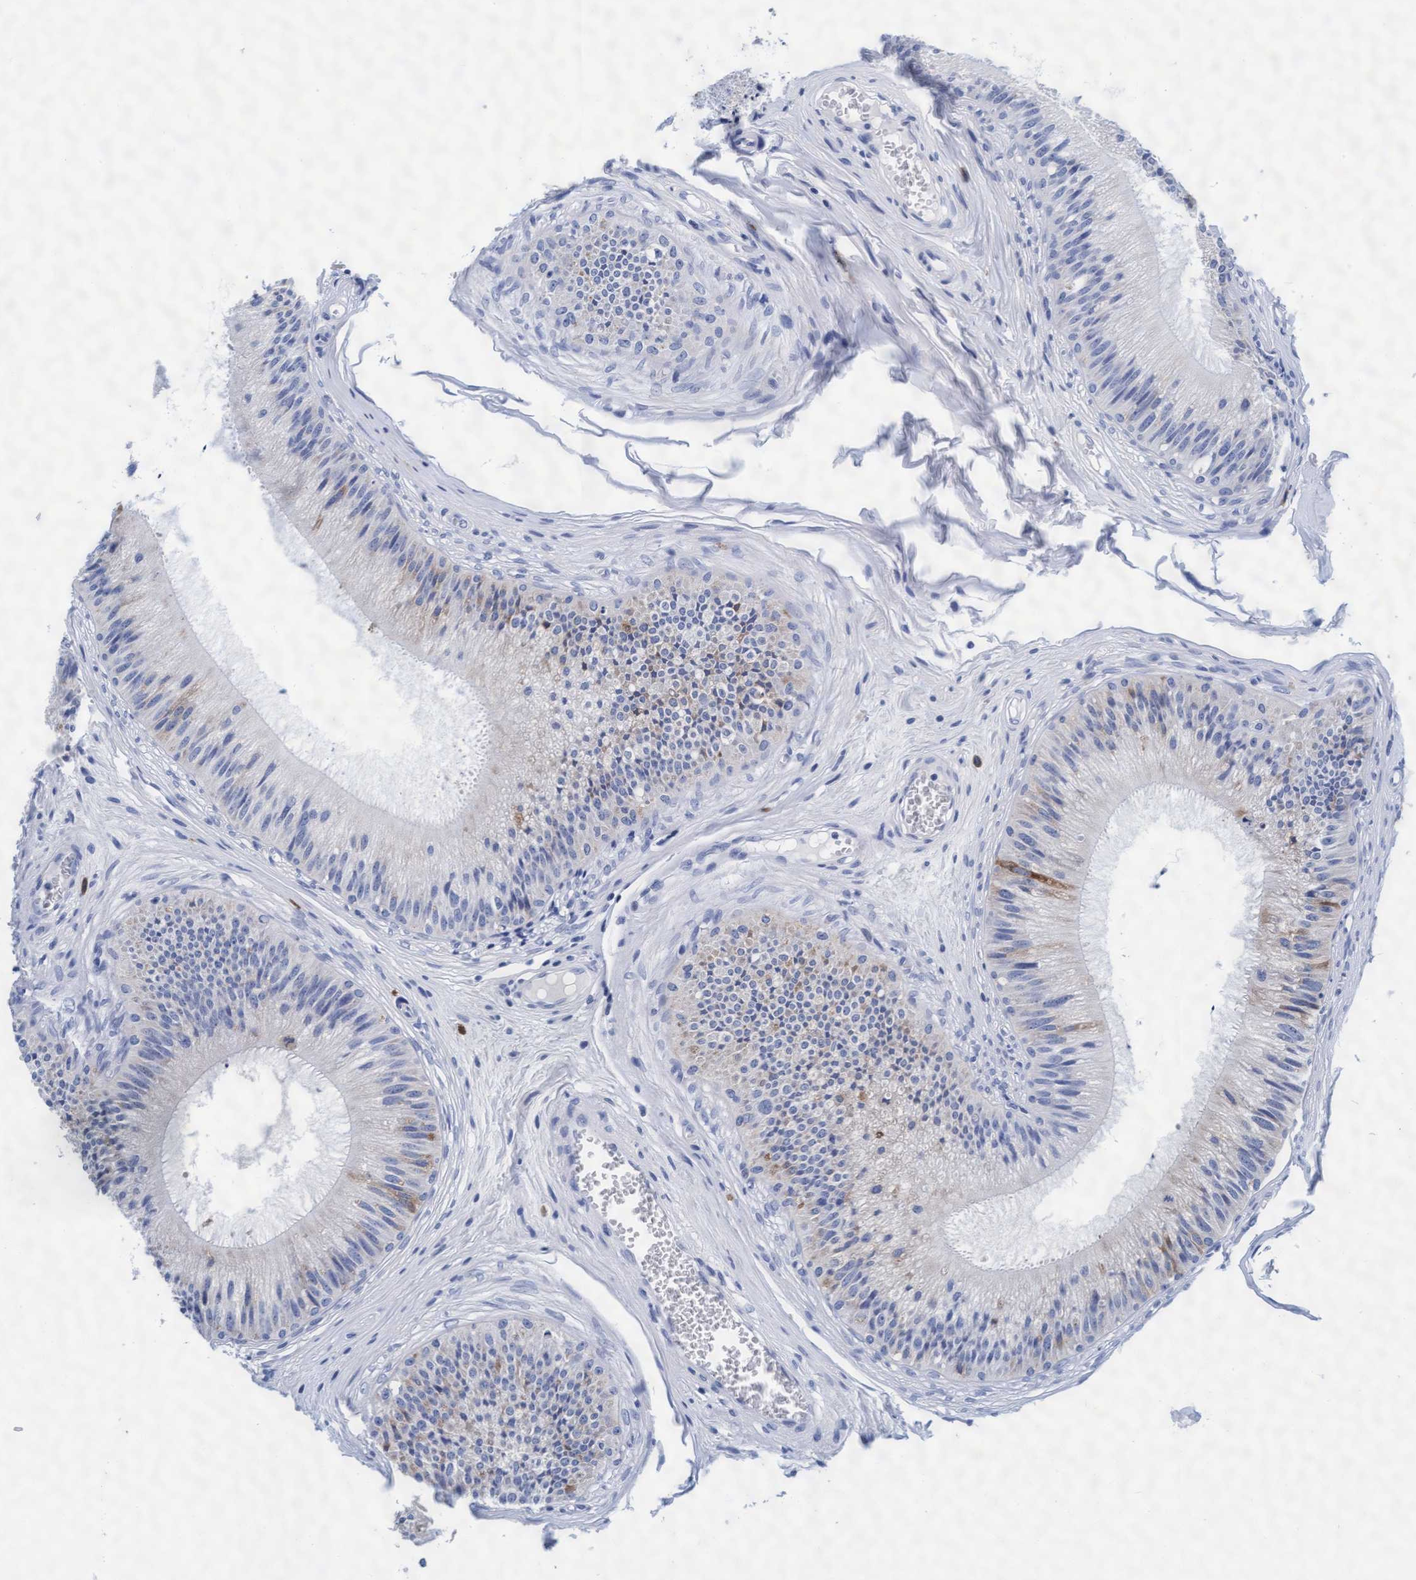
{"staining": {"intensity": "weak", "quantity": "<25%", "location": "cytoplasmic/membranous"}, "tissue": "epididymis", "cell_type": "Glandular cells", "image_type": "normal", "snomed": [{"axis": "morphology", "description": "Normal tissue, NOS"}, {"axis": "topography", "description": "Epididymis"}], "caption": "IHC image of benign human epididymis stained for a protein (brown), which displays no staining in glandular cells. (Stains: DAB (3,3'-diaminobenzidine) immunohistochemistry (IHC) with hematoxylin counter stain, Microscopy: brightfield microscopy at high magnification).", "gene": "ARSG", "patient": {"sex": "male", "age": 31}}